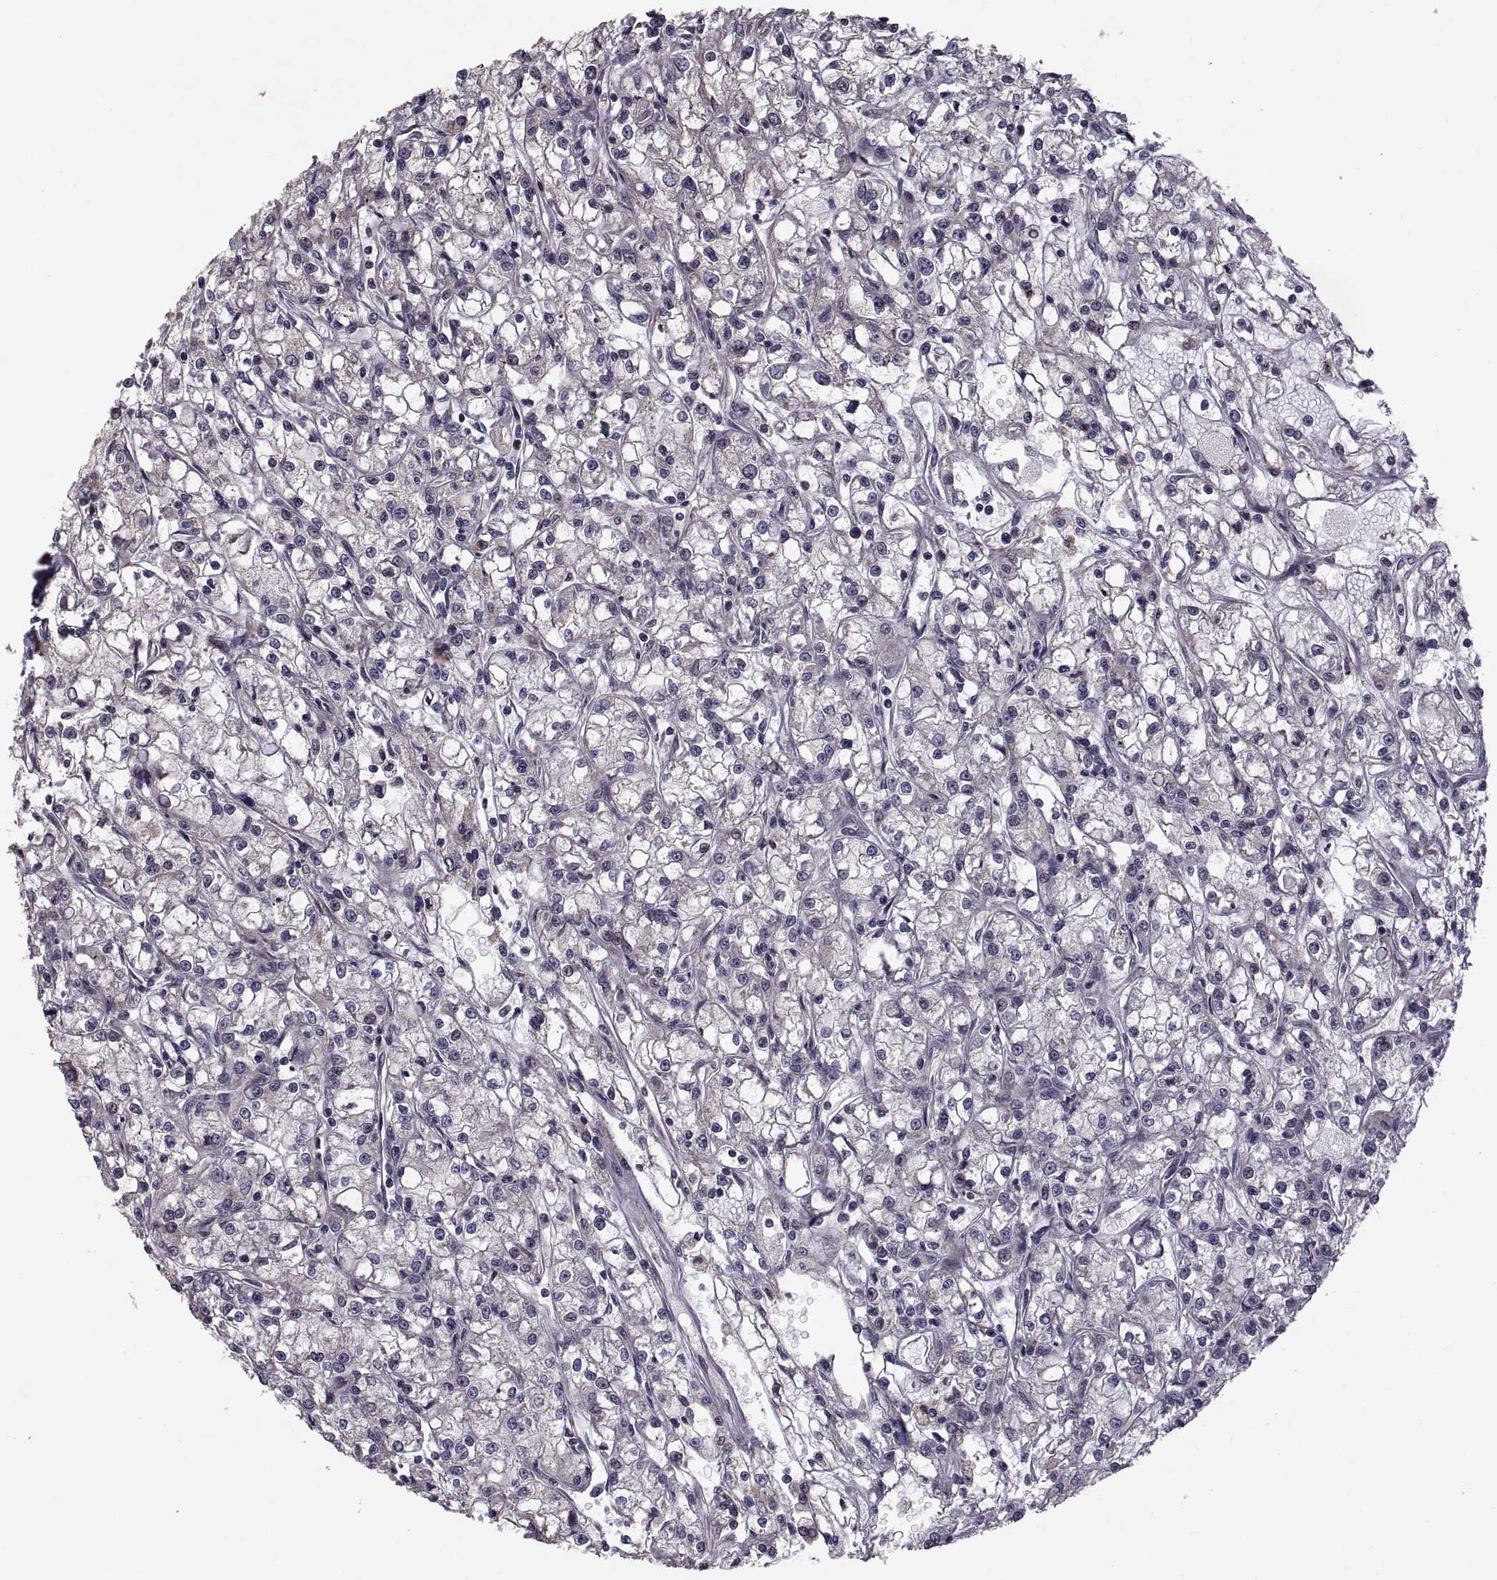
{"staining": {"intensity": "negative", "quantity": "none", "location": "none"}, "tissue": "renal cancer", "cell_type": "Tumor cells", "image_type": "cancer", "snomed": [{"axis": "morphology", "description": "Adenocarcinoma, NOS"}, {"axis": "topography", "description": "Kidney"}], "caption": "IHC image of neoplastic tissue: adenocarcinoma (renal) stained with DAB (3,3'-diaminobenzidine) reveals no significant protein staining in tumor cells.", "gene": "PMM2", "patient": {"sex": "female", "age": 59}}